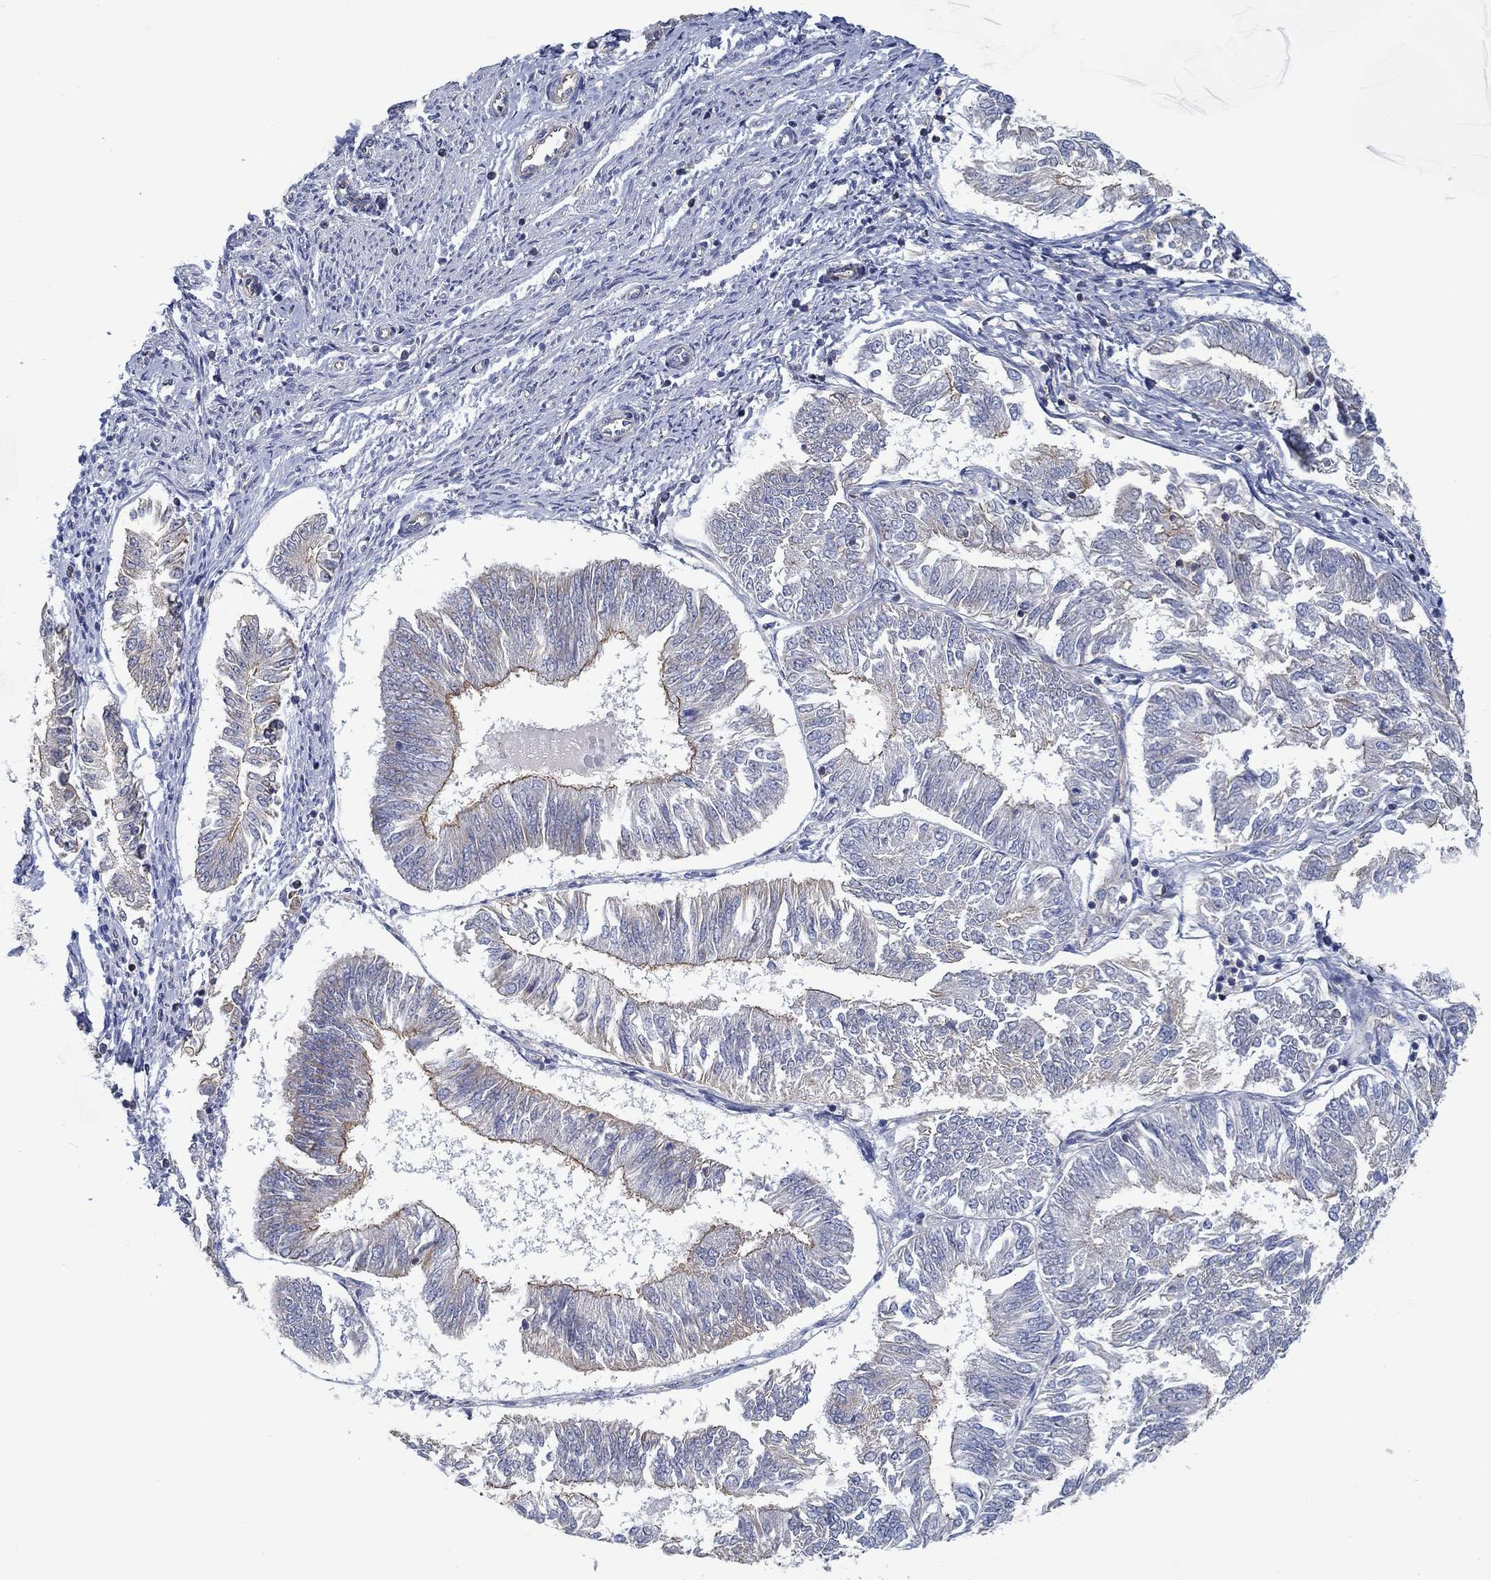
{"staining": {"intensity": "strong", "quantity": "25%-75%", "location": "cytoplasmic/membranous"}, "tissue": "endometrial cancer", "cell_type": "Tumor cells", "image_type": "cancer", "snomed": [{"axis": "morphology", "description": "Adenocarcinoma, NOS"}, {"axis": "topography", "description": "Endometrium"}], "caption": "Approximately 25%-75% of tumor cells in endometrial adenocarcinoma show strong cytoplasmic/membranous protein expression as visualized by brown immunohistochemical staining.", "gene": "BBOF1", "patient": {"sex": "female", "age": 58}}